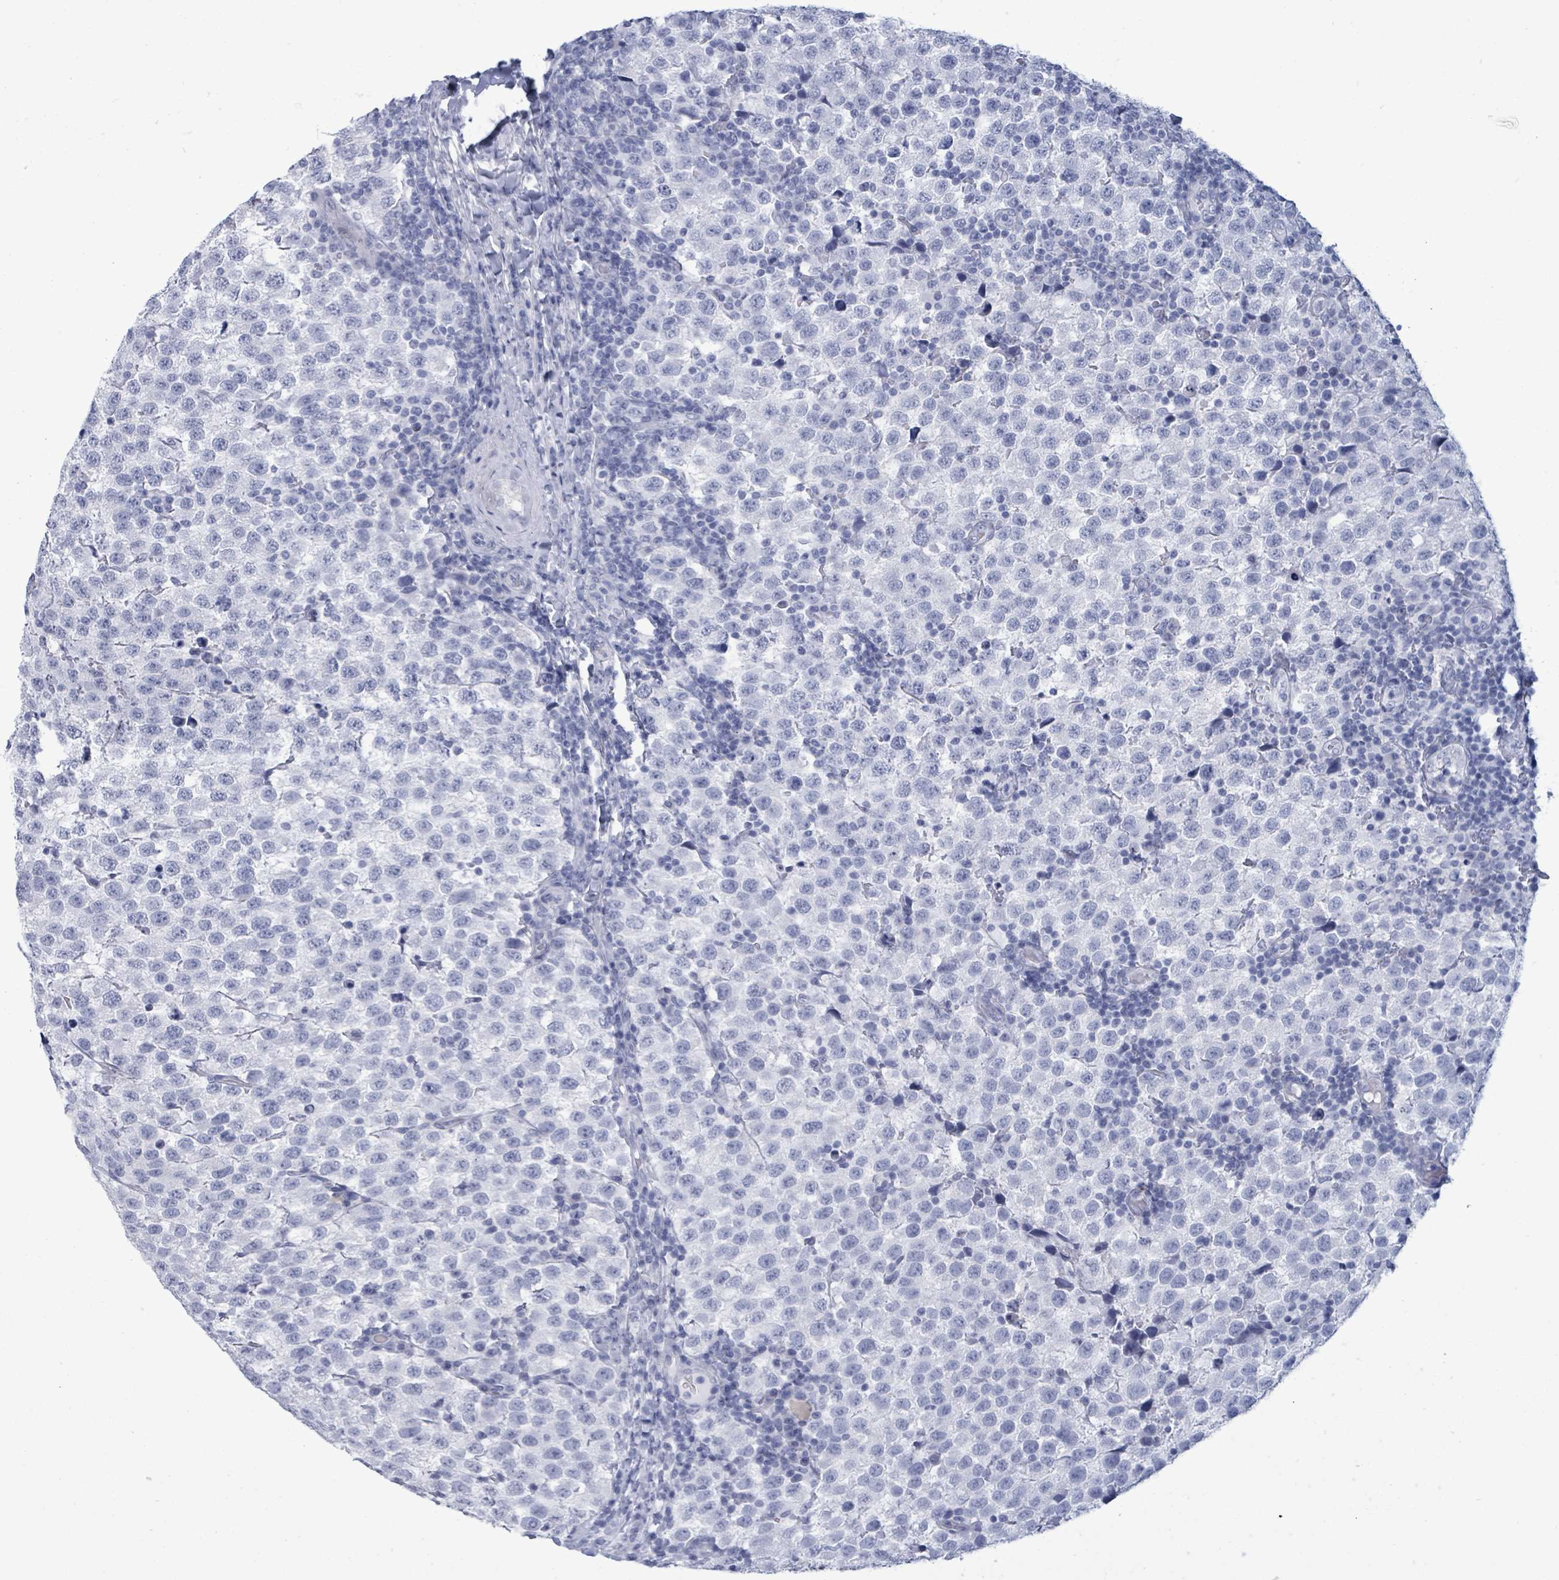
{"staining": {"intensity": "negative", "quantity": "none", "location": "none"}, "tissue": "testis cancer", "cell_type": "Tumor cells", "image_type": "cancer", "snomed": [{"axis": "morphology", "description": "Seminoma, NOS"}, {"axis": "topography", "description": "Testis"}], "caption": "This is a micrograph of immunohistochemistry staining of seminoma (testis), which shows no positivity in tumor cells. (DAB immunohistochemistry with hematoxylin counter stain).", "gene": "NKX2-1", "patient": {"sex": "male", "age": 34}}